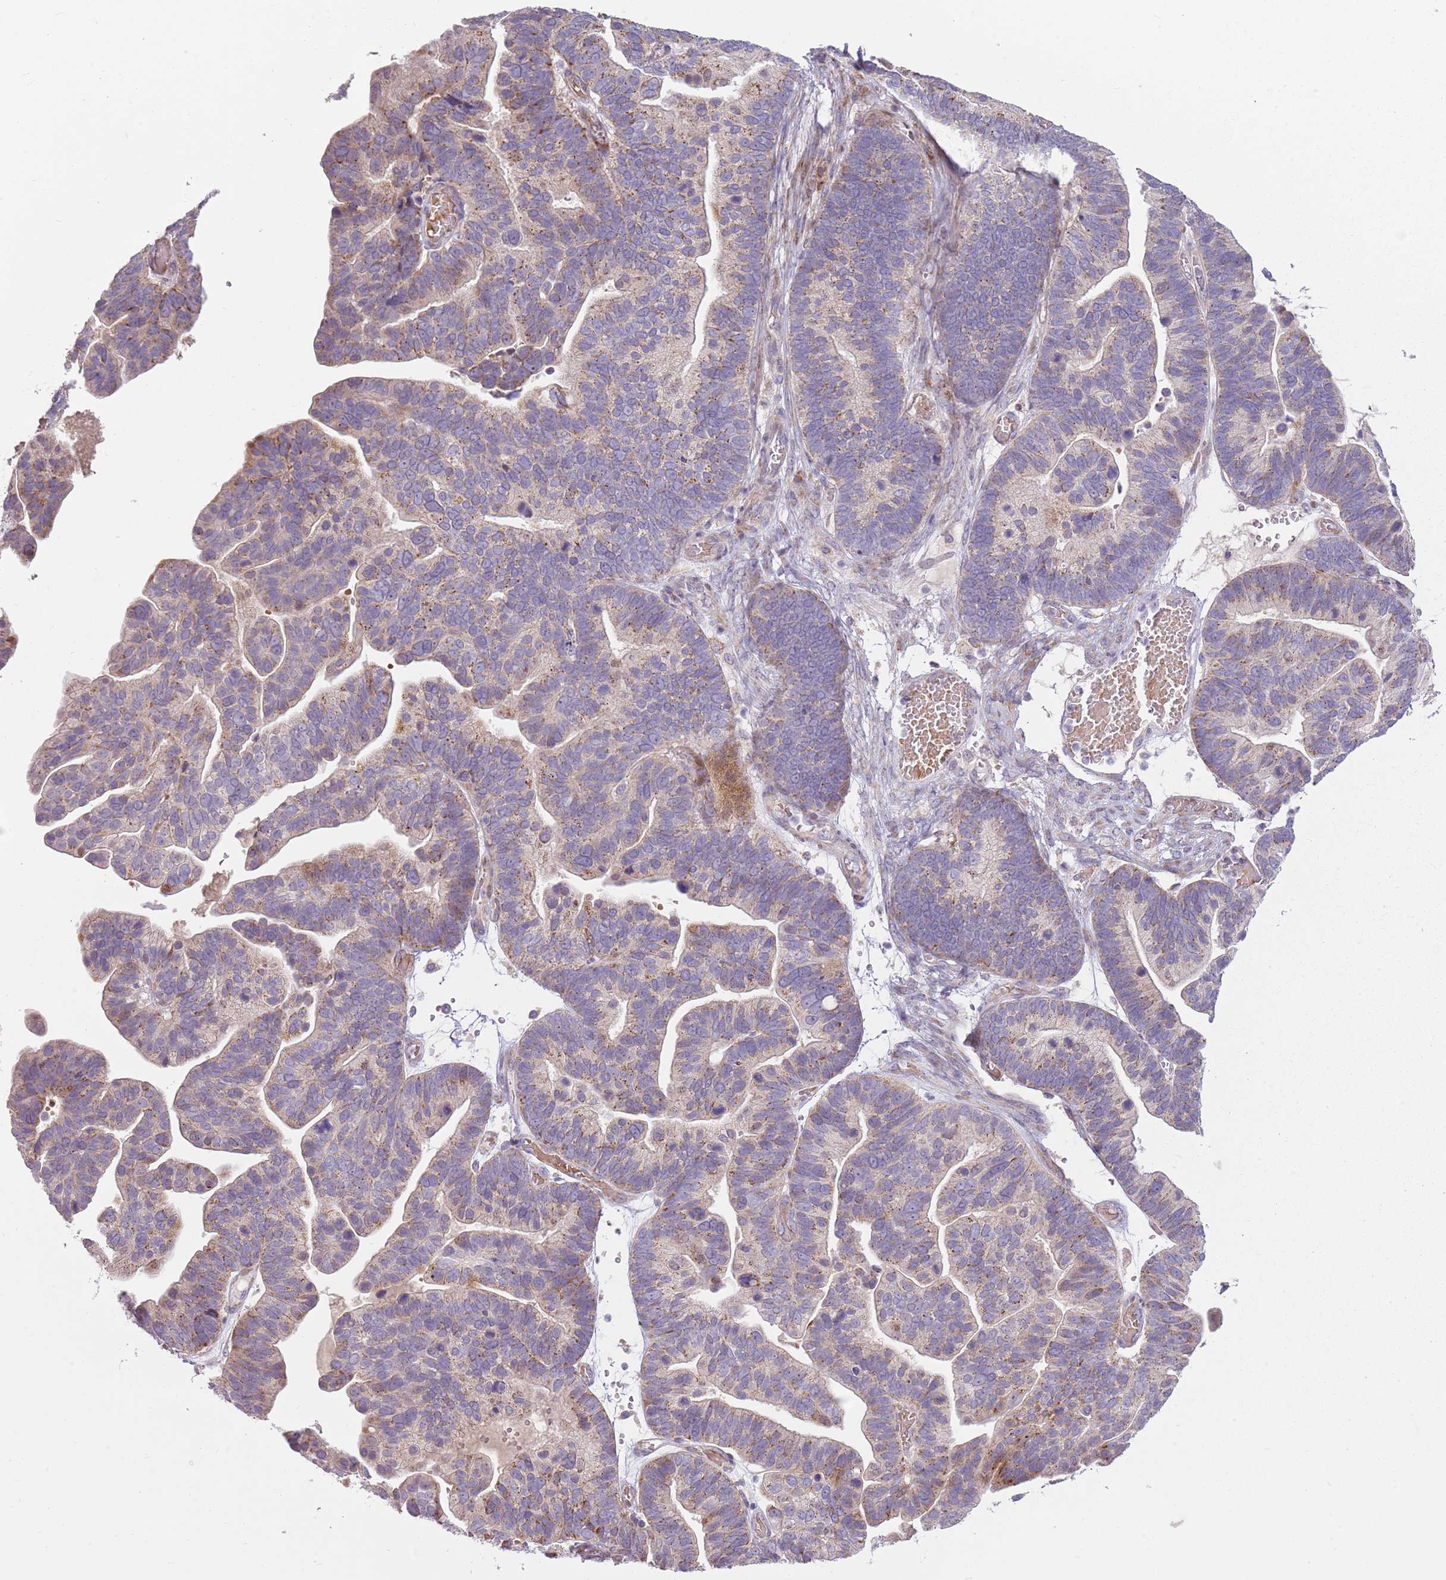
{"staining": {"intensity": "moderate", "quantity": "25%-75%", "location": "cytoplasmic/membranous"}, "tissue": "ovarian cancer", "cell_type": "Tumor cells", "image_type": "cancer", "snomed": [{"axis": "morphology", "description": "Cystadenocarcinoma, serous, NOS"}, {"axis": "topography", "description": "Ovary"}], "caption": "Immunohistochemistry (DAB) staining of human serous cystadenocarcinoma (ovarian) demonstrates moderate cytoplasmic/membranous protein positivity in about 25%-75% of tumor cells. Nuclei are stained in blue.", "gene": "ZNF530", "patient": {"sex": "female", "age": 56}}